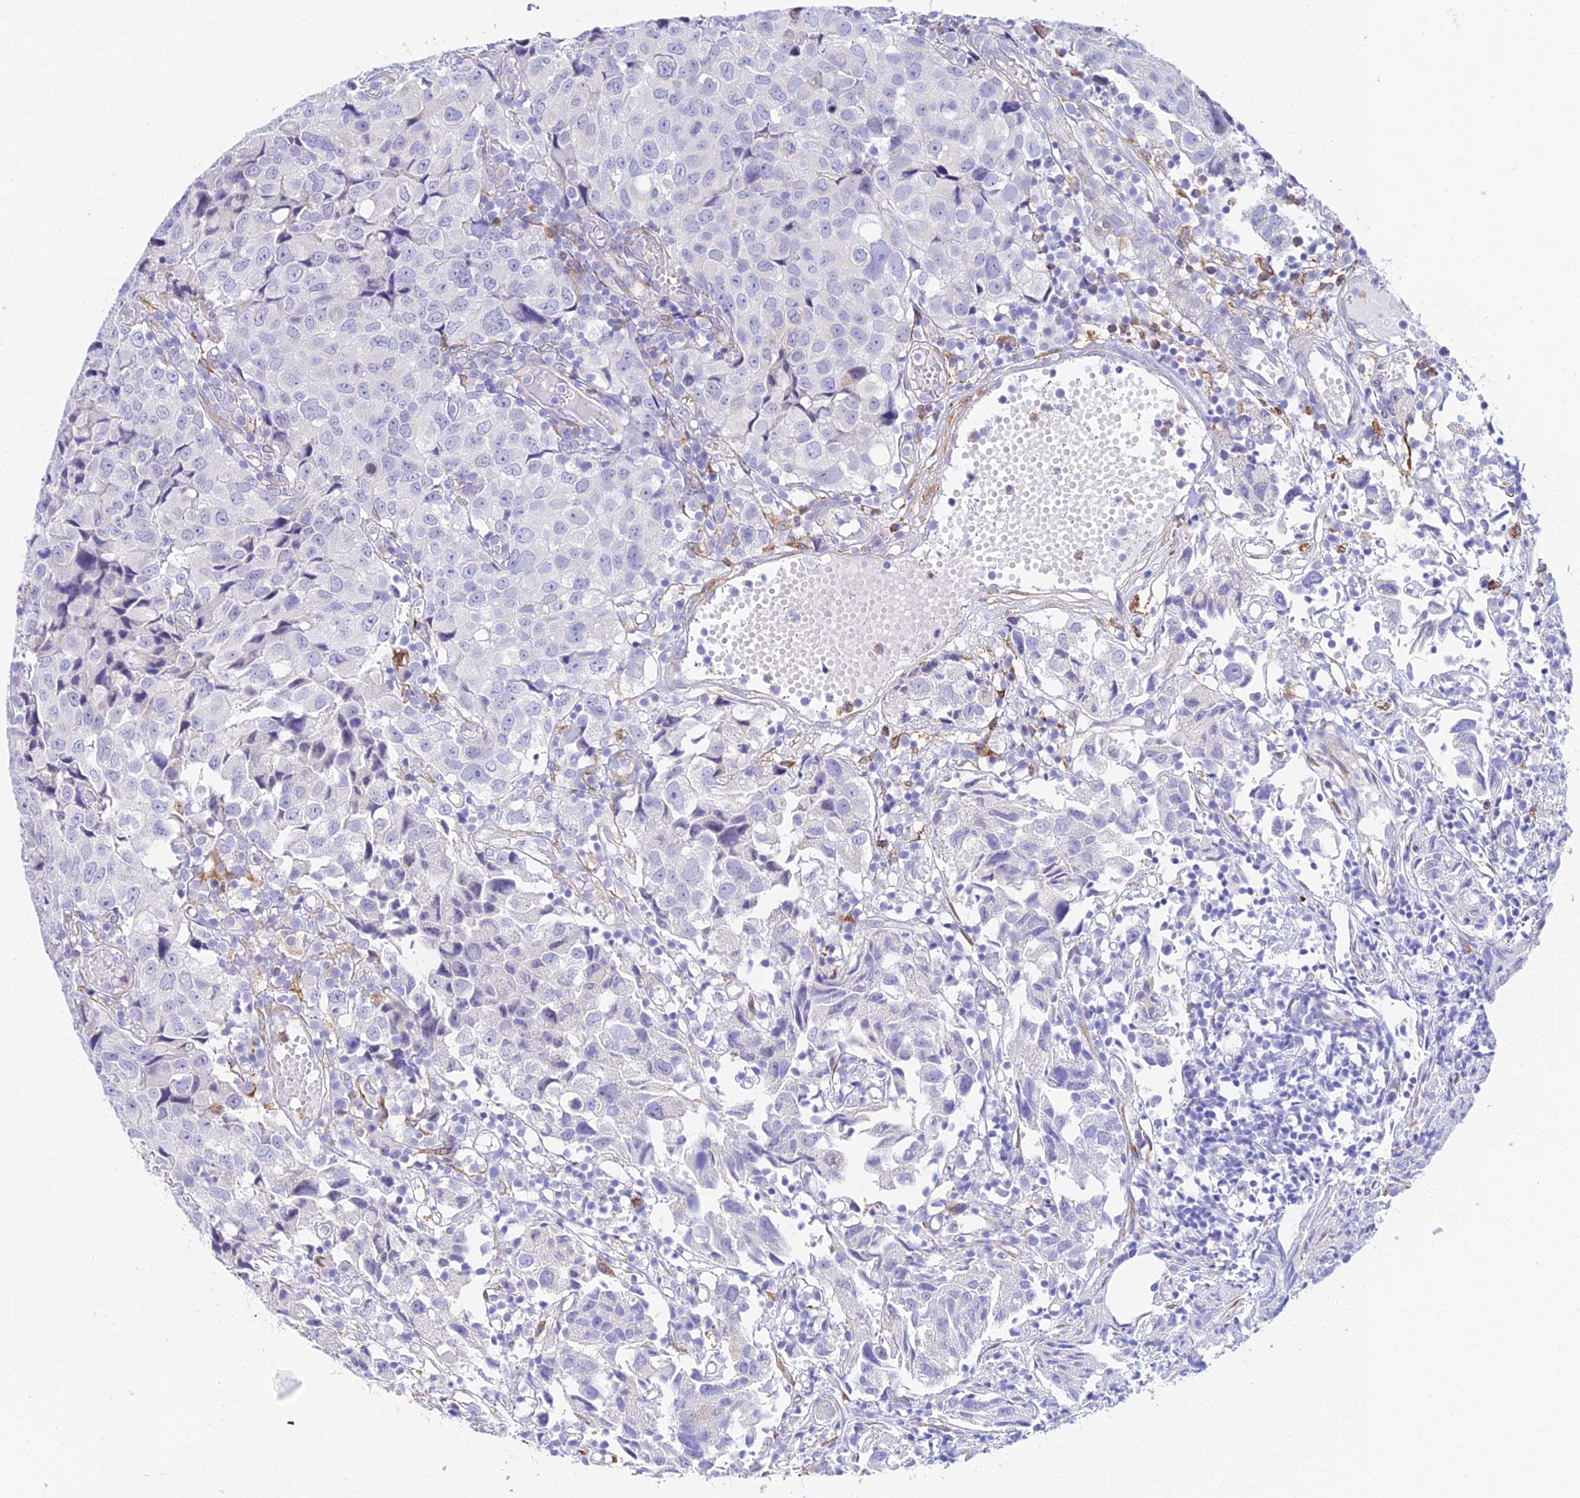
{"staining": {"intensity": "negative", "quantity": "none", "location": "none"}, "tissue": "urothelial cancer", "cell_type": "Tumor cells", "image_type": "cancer", "snomed": [{"axis": "morphology", "description": "Urothelial carcinoma, High grade"}, {"axis": "topography", "description": "Urinary bladder"}], "caption": "Immunohistochemistry photomicrograph of urothelial cancer stained for a protein (brown), which demonstrates no expression in tumor cells.", "gene": "MXRA7", "patient": {"sex": "female", "age": 75}}